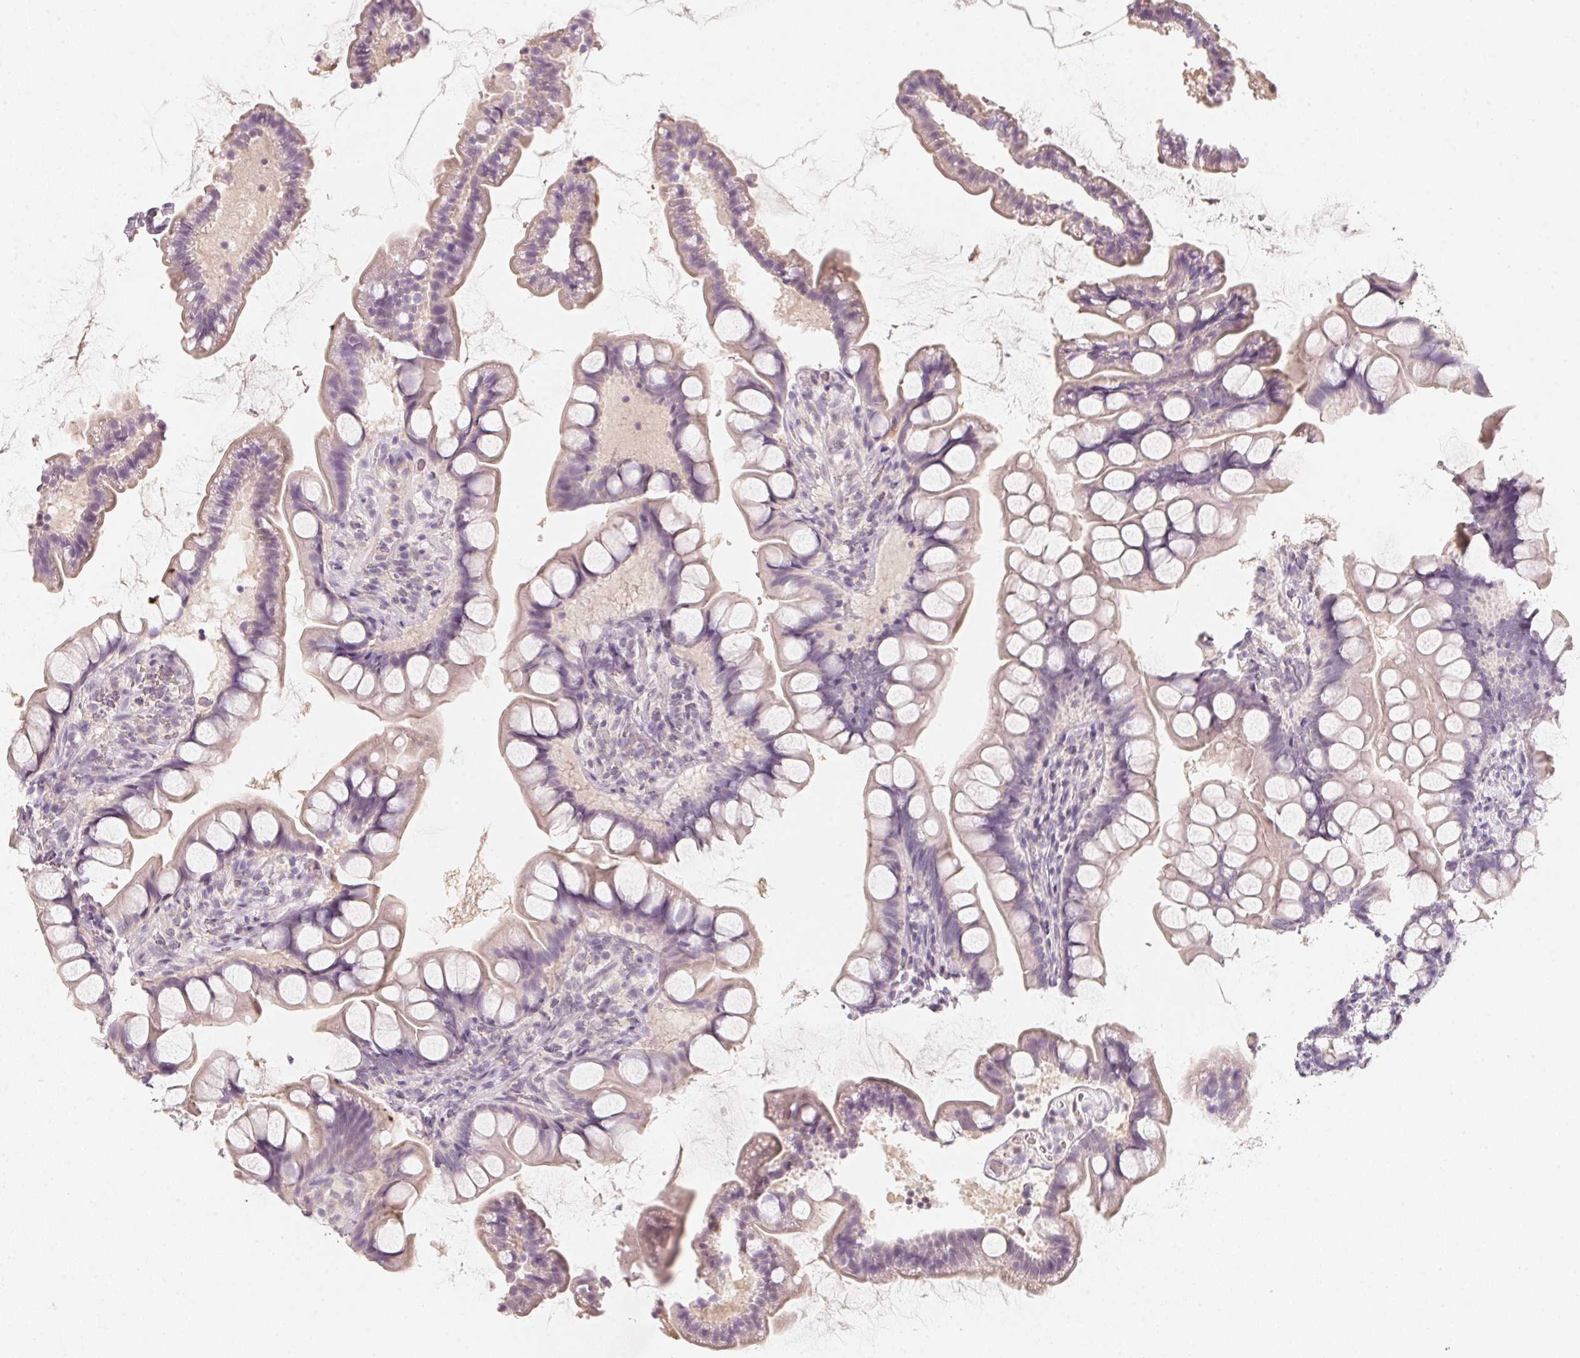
{"staining": {"intensity": "weak", "quantity": "<25%", "location": "cytoplasmic/membranous"}, "tissue": "small intestine", "cell_type": "Glandular cells", "image_type": "normal", "snomed": [{"axis": "morphology", "description": "Normal tissue, NOS"}, {"axis": "topography", "description": "Small intestine"}], "caption": "Immunohistochemical staining of benign small intestine reveals no significant positivity in glandular cells.", "gene": "CFAP276", "patient": {"sex": "male", "age": 70}}